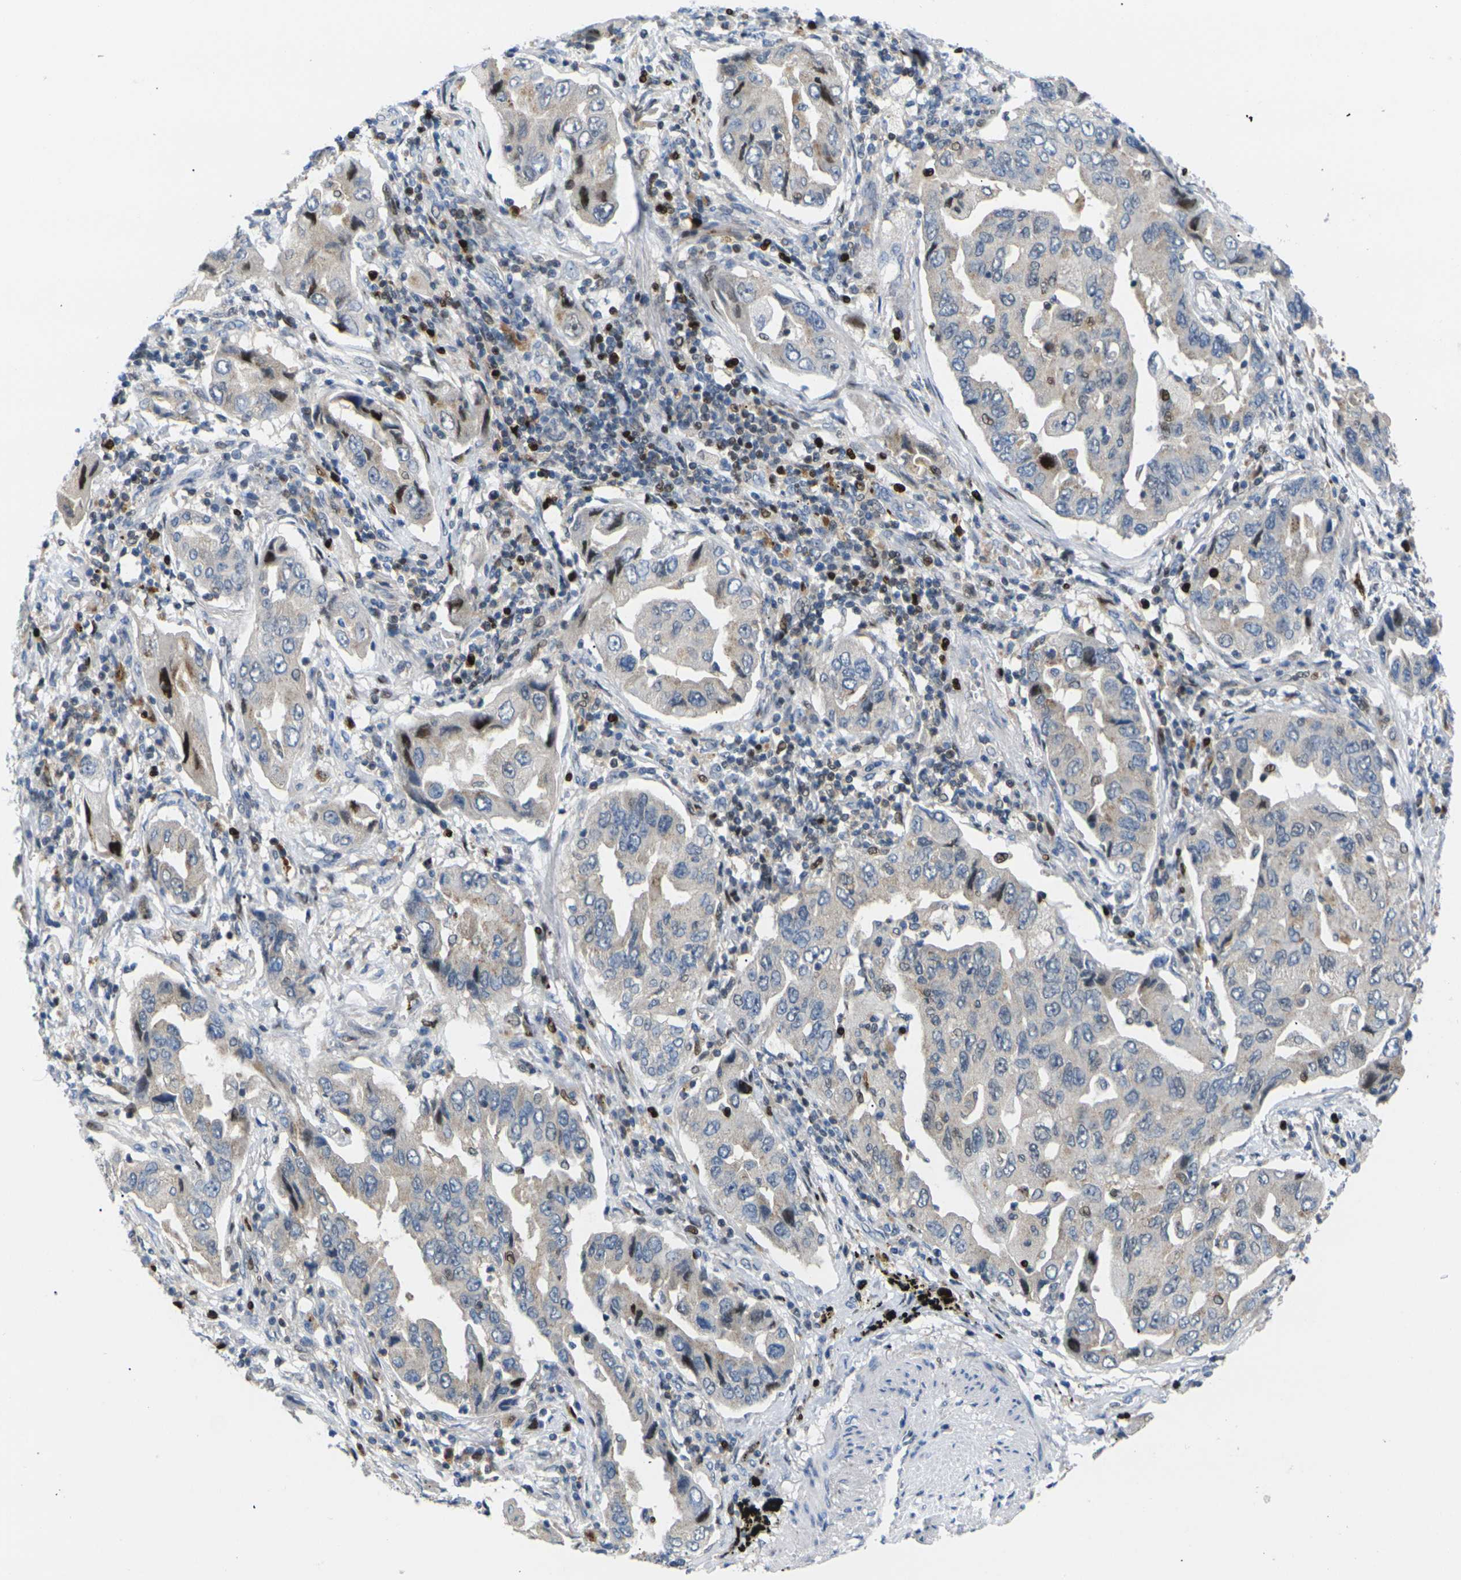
{"staining": {"intensity": "moderate", "quantity": "25%-75%", "location": "cytoplasmic/membranous"}, "tissue": "lung cancer", "cell_type": "Tumor cells", "image_type": "cancer", "snomed": [{"axis": "morphology", "description": "Adenocarcinoma, NOS"}, {"axis": "topography", "description": "Lung"}], "caption": "The histopathology image shows immunohistochemical staining of adenocarcinoma (lung). There is moderate cytoplasmic/membranous positivity is appreciated in about 25%-75% of tumor cells.", "gene": "RPS6KA3", "patient": {"sex": "female", "age": 65}}